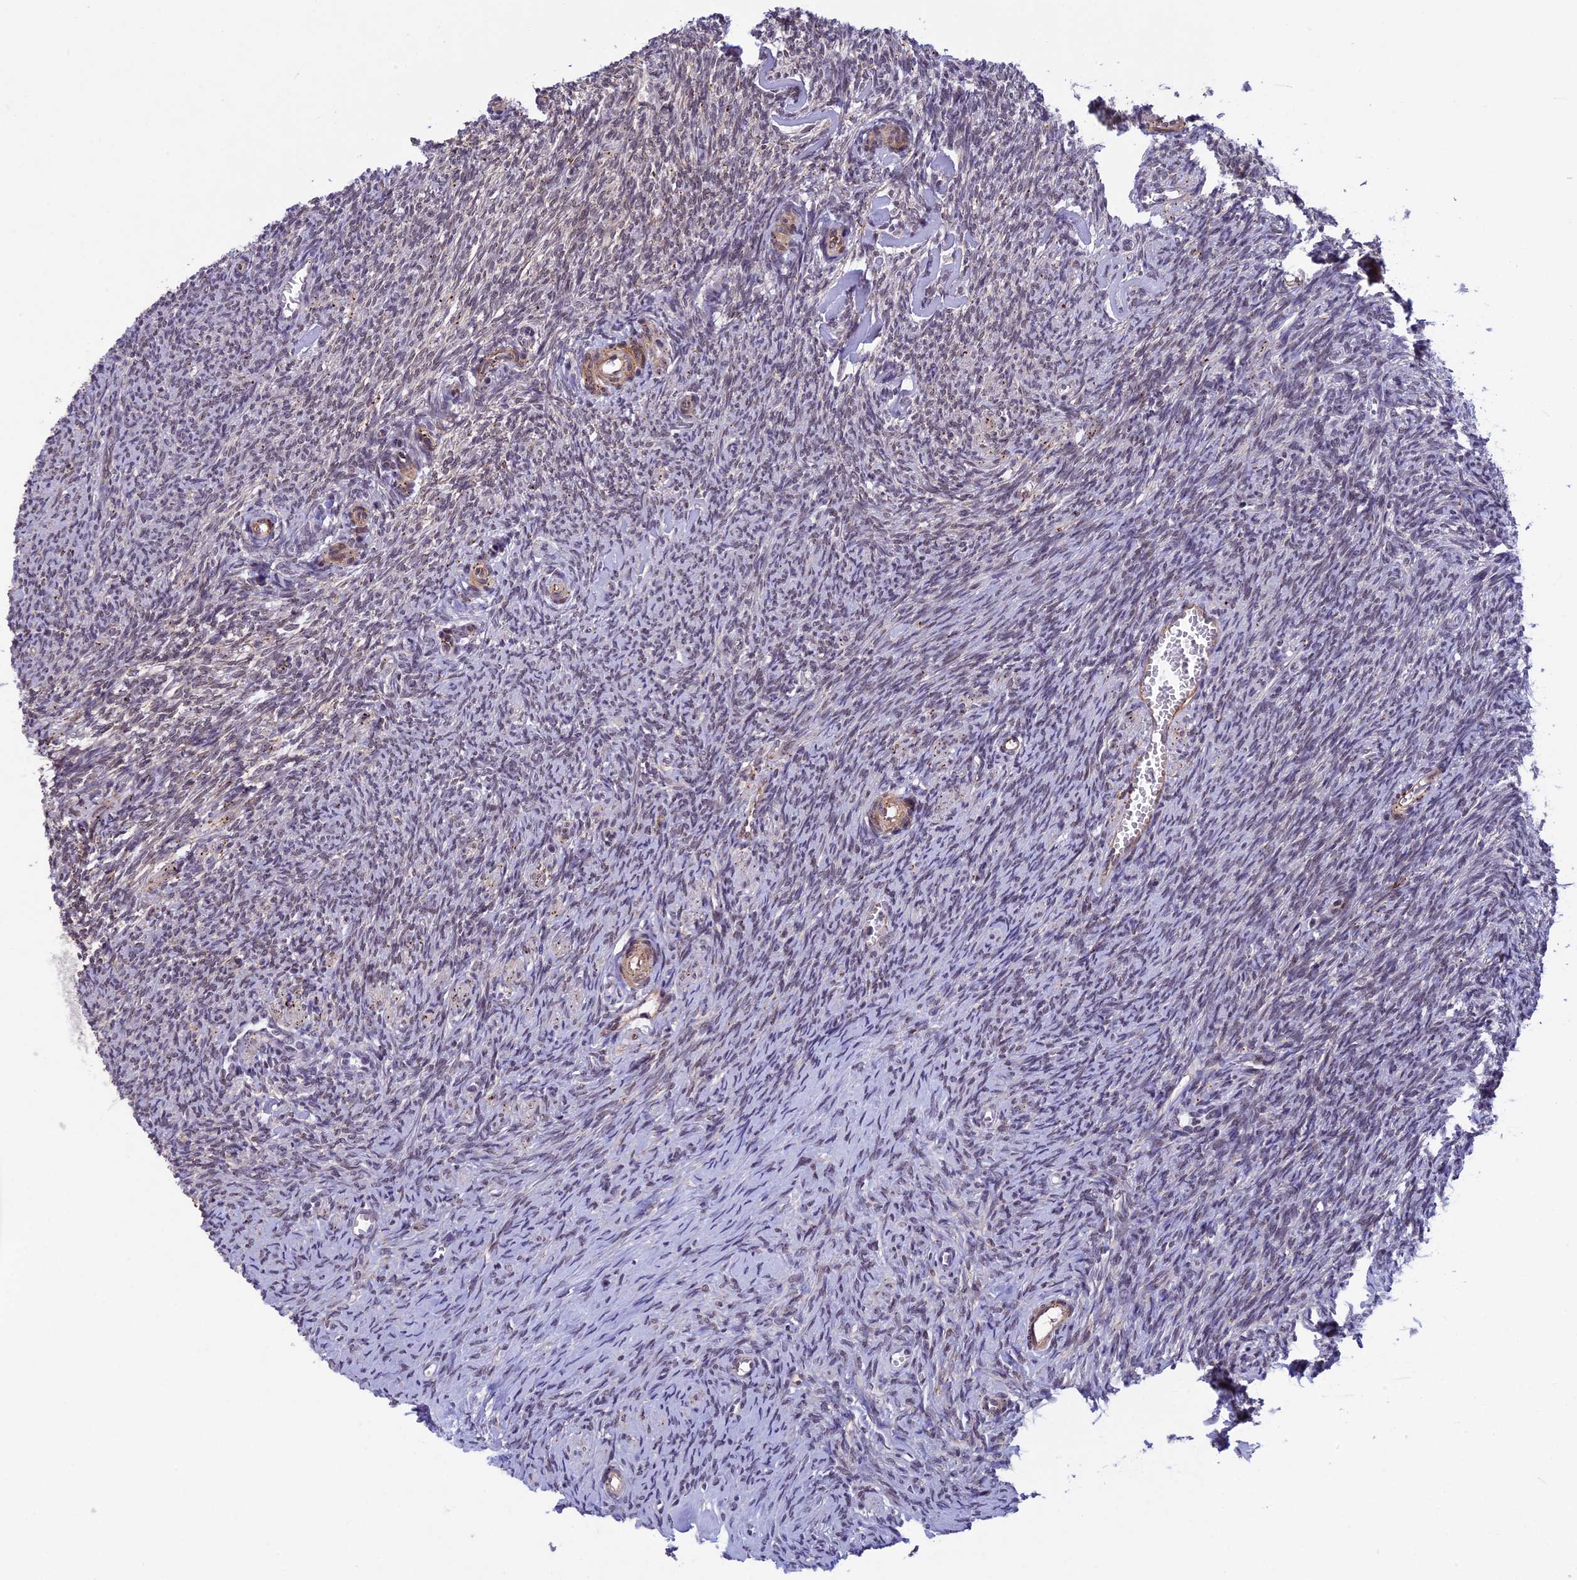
{"staining": {"intensity": "moderate", "quantity": ">75%", "location": "nuclear"}, "tissue": "ovary", "cell_type": "Ovarian stroma cells", "image_type": "normal", "snomed": [{"axis": "morphology", "description": "Normal tissue, NOS"}, {"axis": "topography", "description": "Ovary"}], "caption": "Immunohistochemistry of normal human ovary reveals medium levels of moderate nuclear staining in approximately >75% of ovarian stroma cells. (Stains: DAB in brown, nuclei in blue, Microscopy: brightfield microscopy at high magnification).", "gene": "NIPBL", "patient": {"sex": "female", "age": 44}}